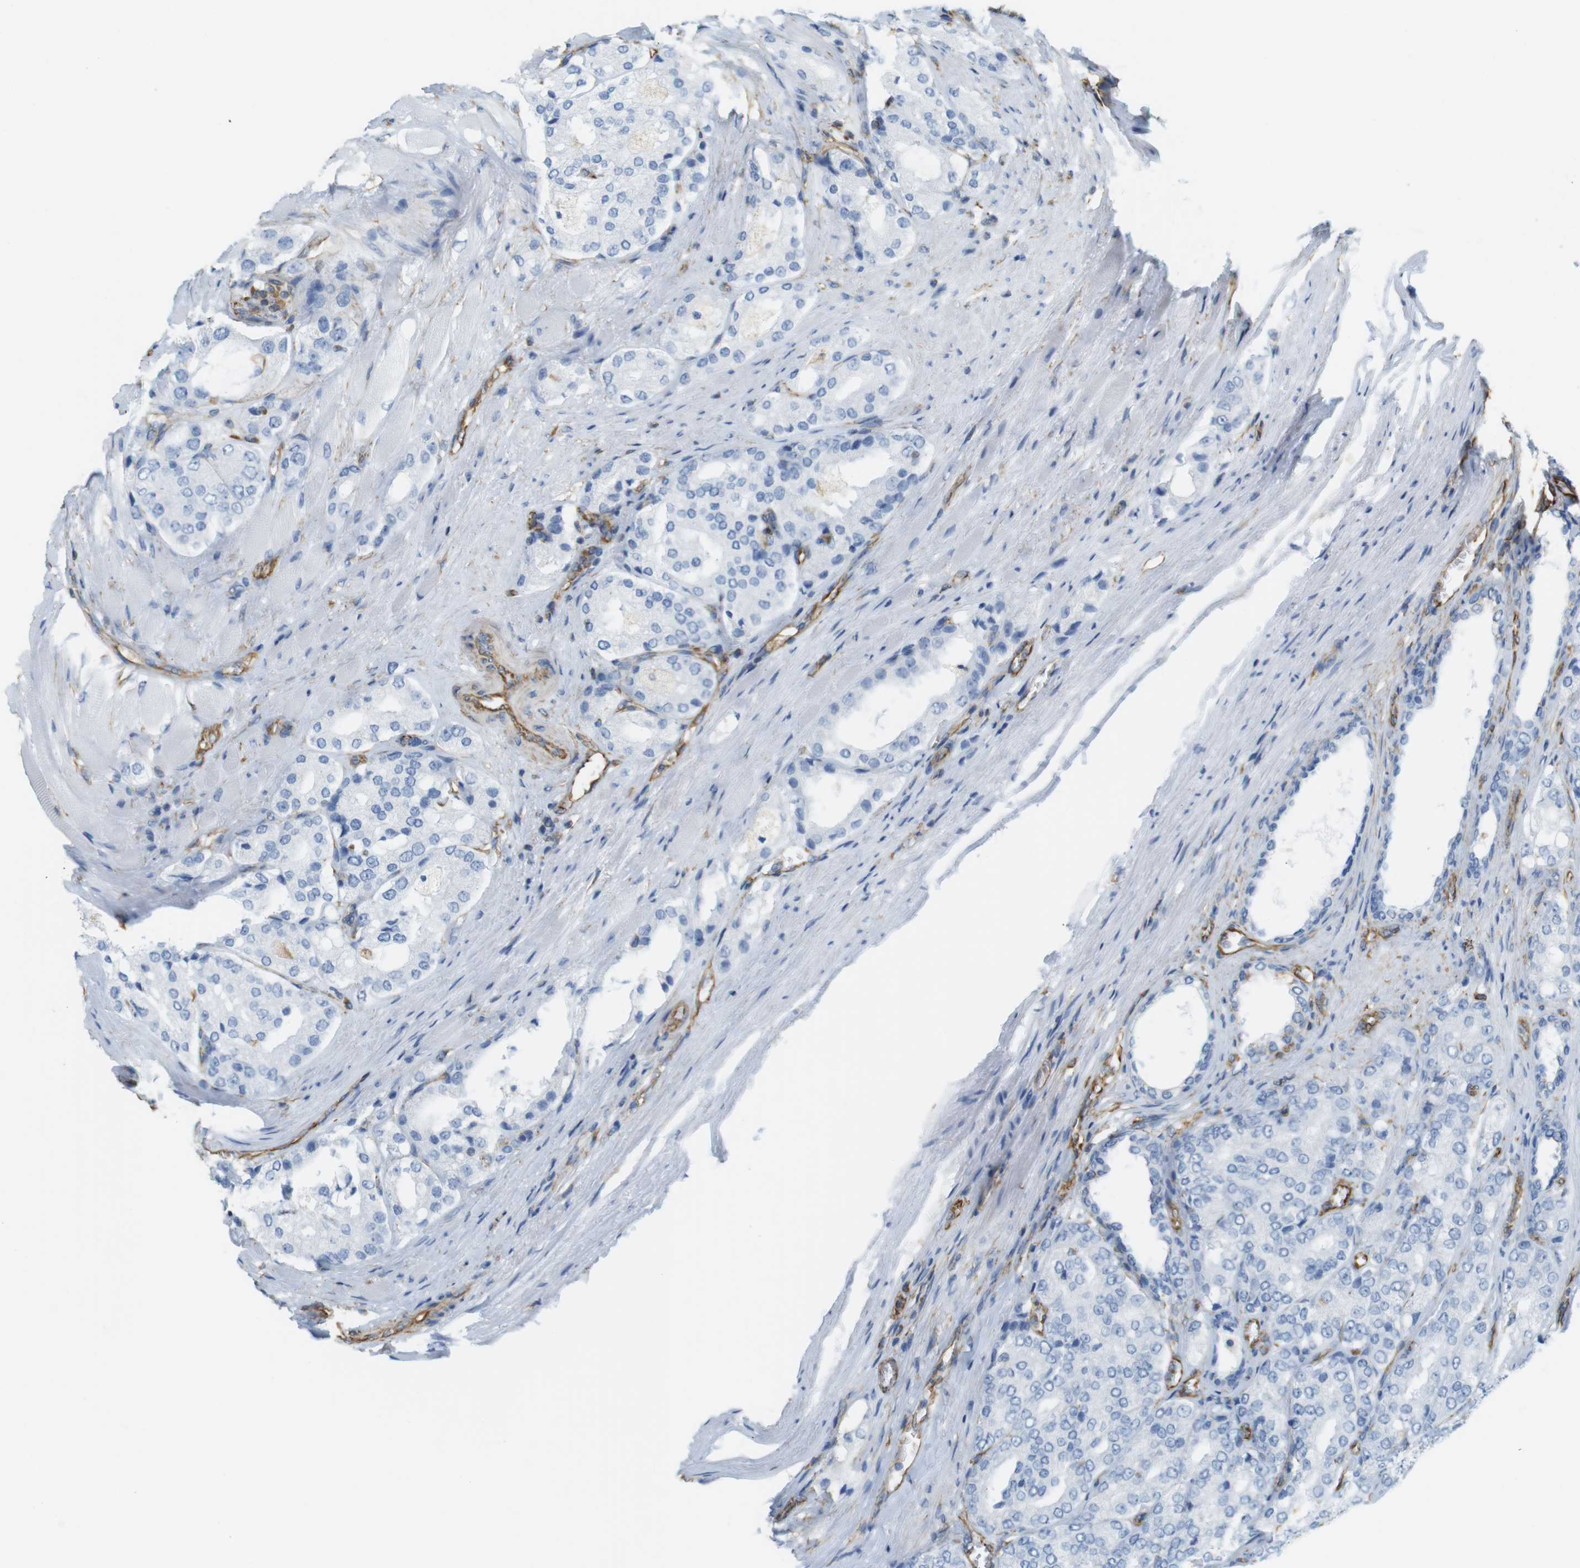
{"staining": {"intensity": "negative", "quantity": "none", "location": "none"}, "tissue": "prostate cancer", "cell_type": "Tumor cells", "image_type": "cancer", "snomed": [{"axis": "morphology", "description": "Adenocarcinoma, High grade"}, {"axis": "topography", "description": "Prostate"}], "caption": "An immunohistochemistry (IHC) histopathology image of high-grade adenocarcinoma (prostate) is shown. There is no staining in tumor cells of high-grade adenocarcinoma (prostate).", "gene": "MS4A10", "patient": {"sex": "male", "age": 65}}